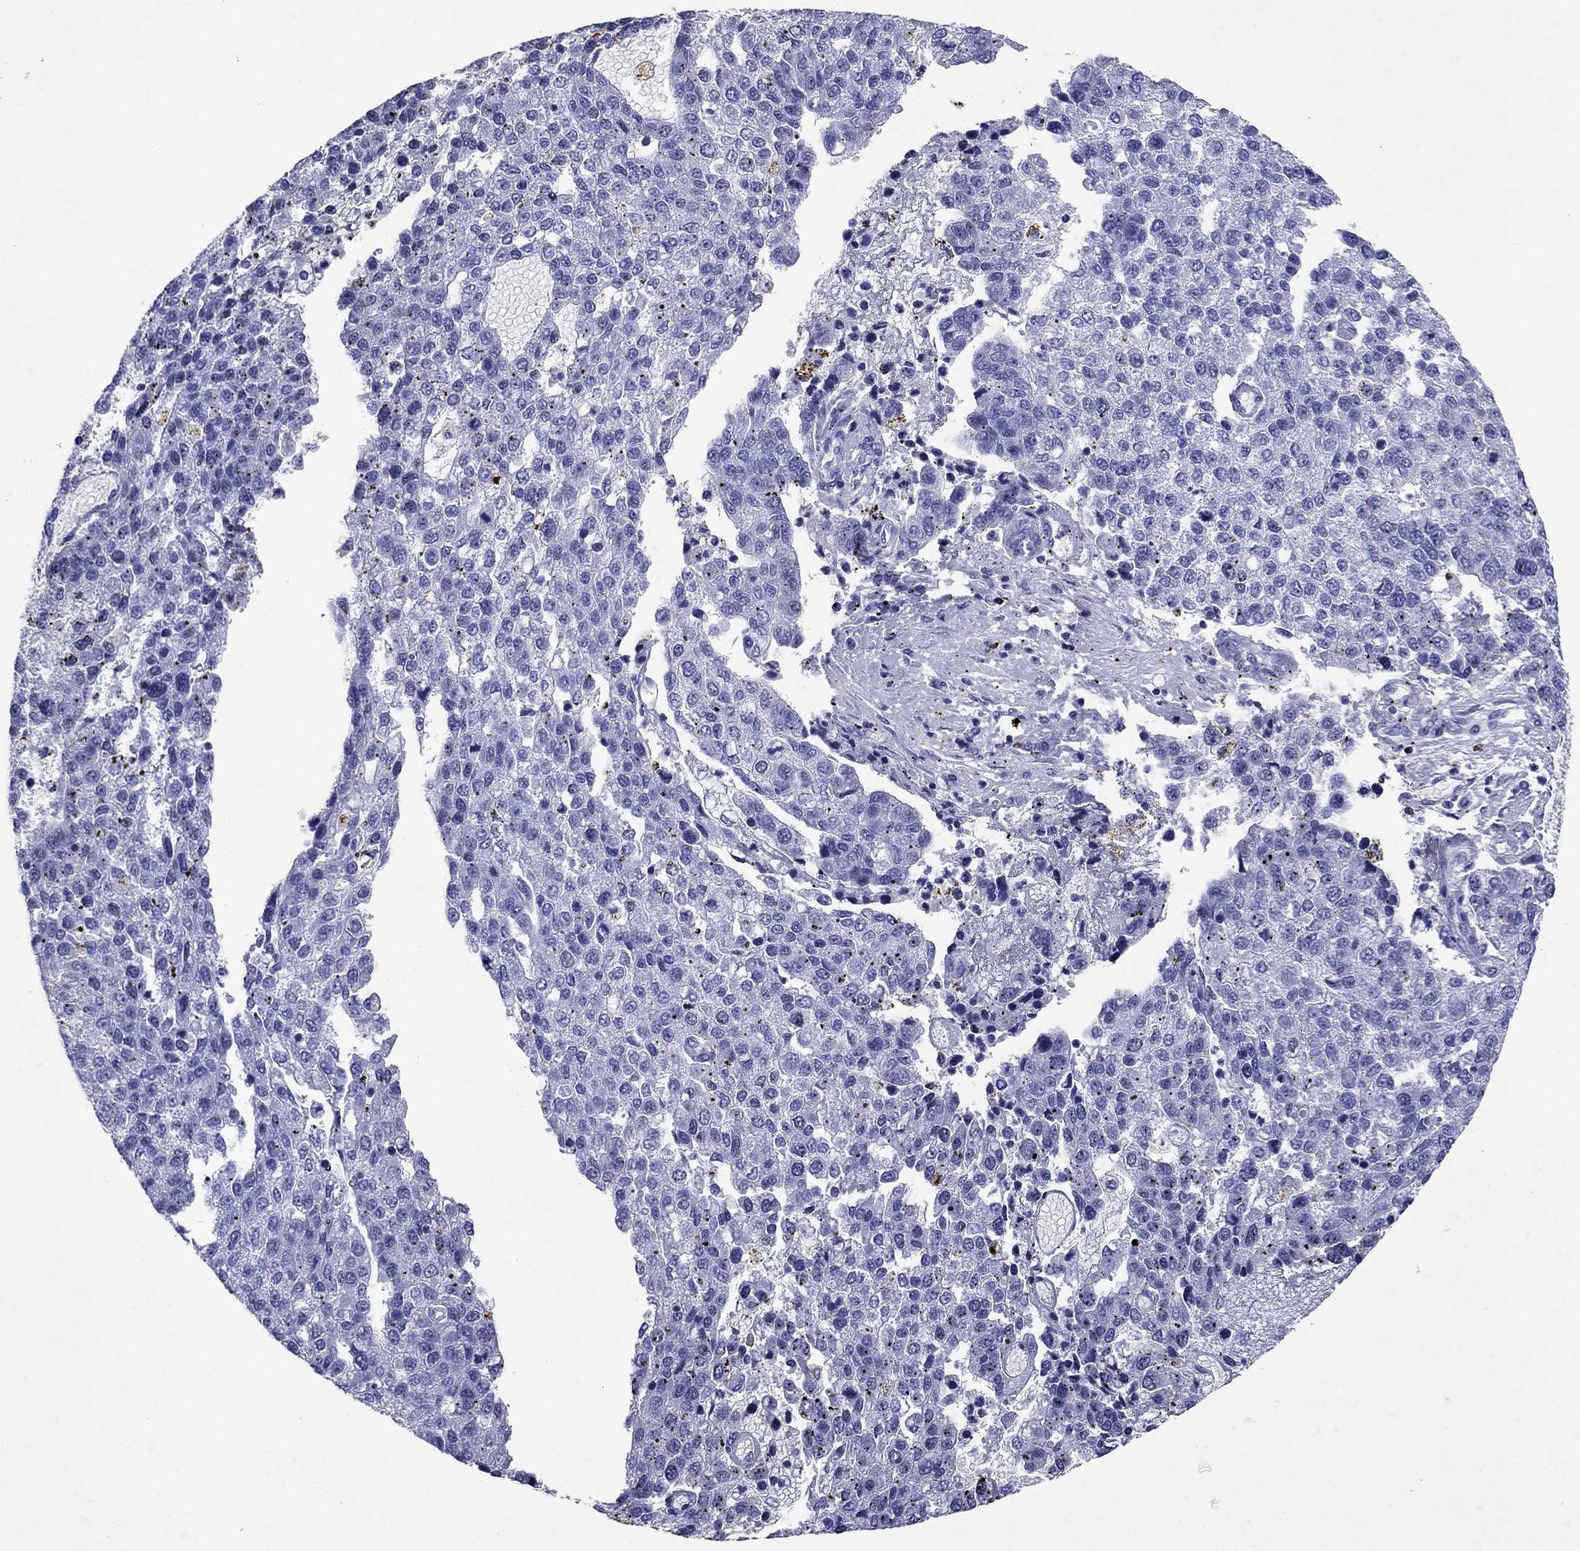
{"staining": {"intensity": "negative", "quantity": "none", "location": "none"}, "tissue": "pancreatic cancer", "cell_type": "Tumor cells", "image_type": "cancer", "snomed": [{"axis": "morphology", "description": "Adenocarcinoma, NOS"}, {"axis": "topography", "description": "Pancreas"}], "caption": "Image shows no protein staining in tumor cells of pancreatic cancer tissue.", "gene": "GZMK", "patient": {"sex": "female", "age": 61}}